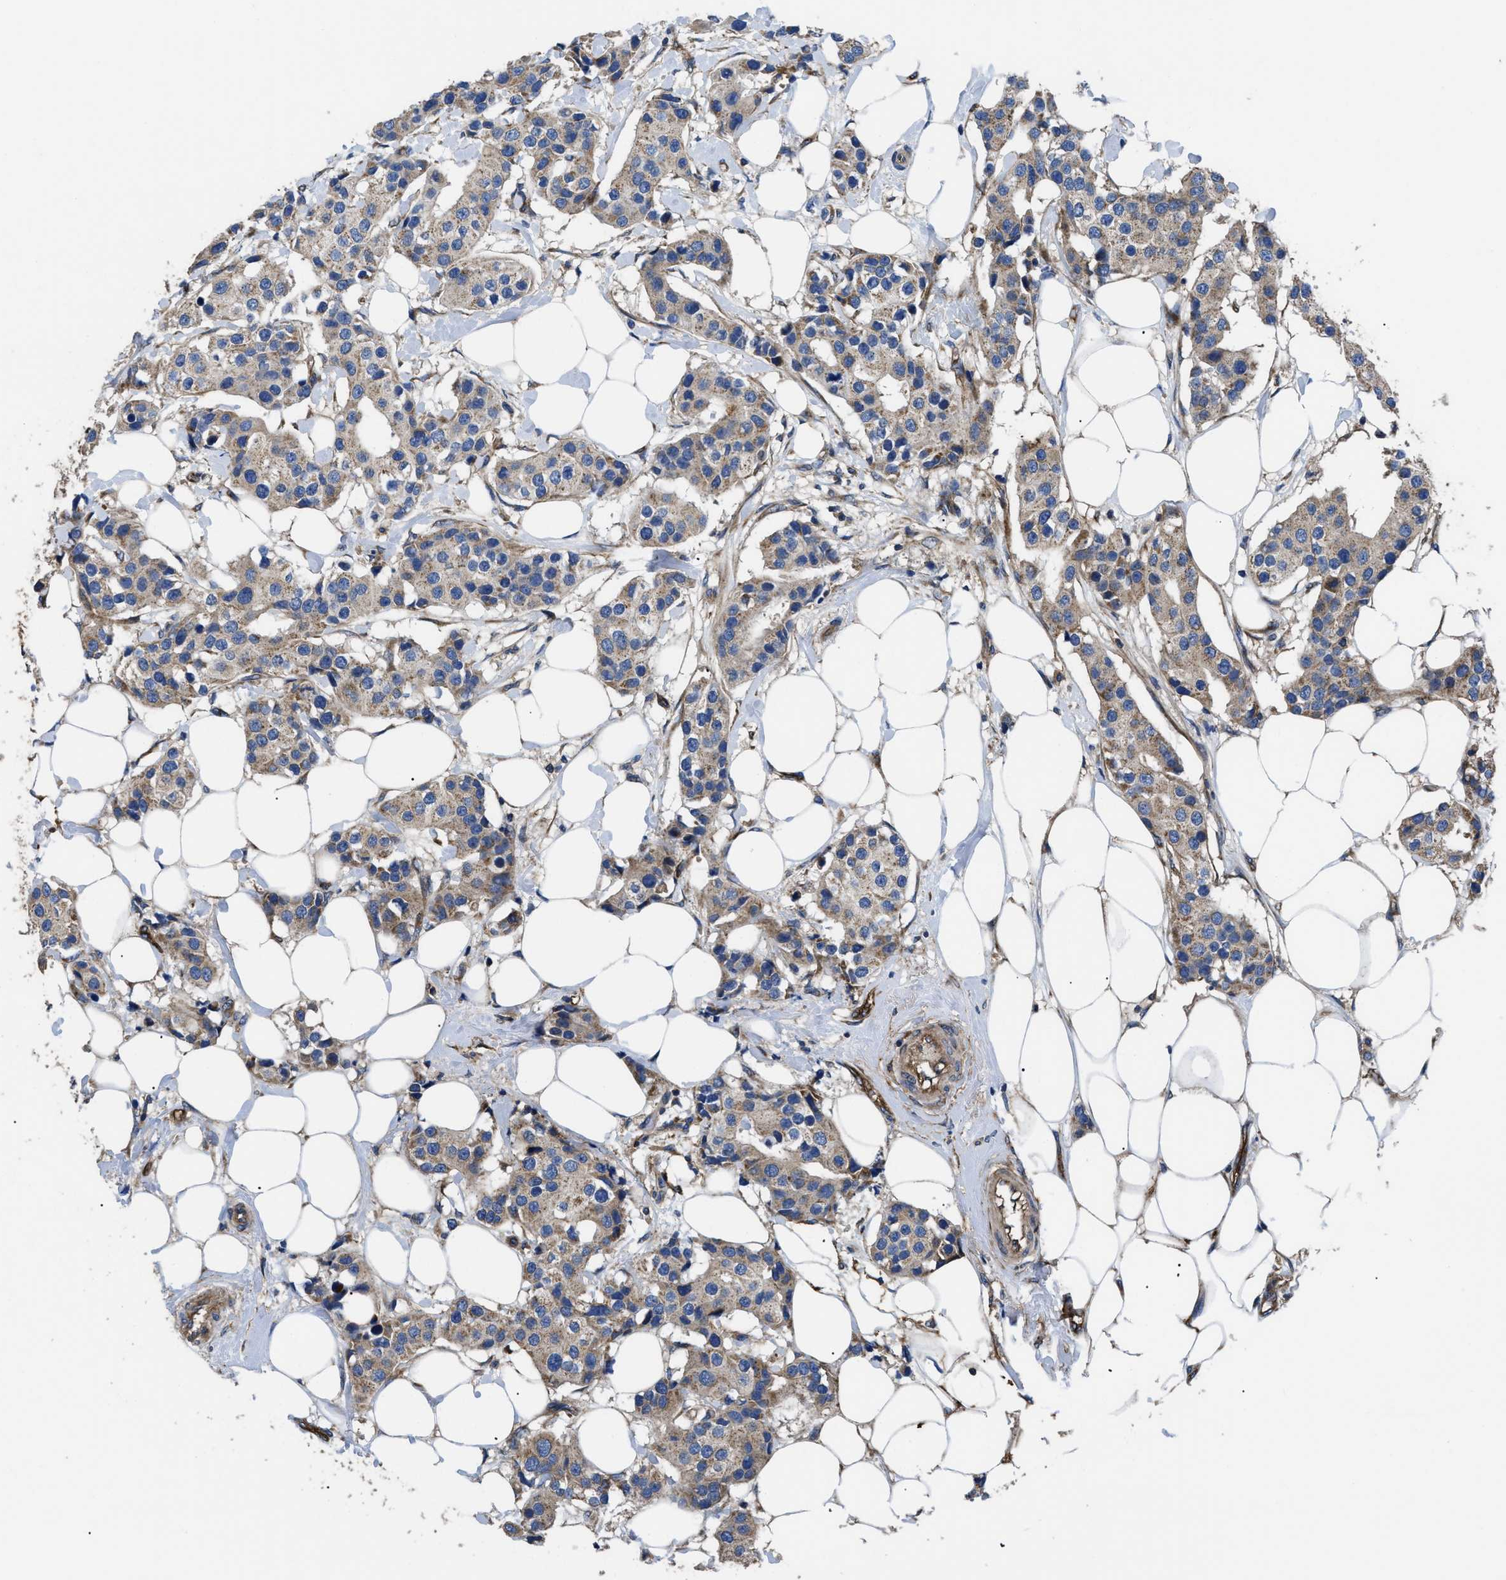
{"staining": {"intensity": "moderate", "quantity": ">75%", "location": "cytoplasmic/membranous"}, "tissue": "breast cancer", "cell_type": "Tumor cells", "image_type": "cancer", "snomed": [{"axis": "morphology", "description": "Normal tissue, NOS"}, {"axis": "morphology", "description": "Duct carcinoma"}, {"axis": "topography", "description": "Breast"}], "caption": "Immunohistochemistry staining of breast cancer, which shows medium levels of moderate cytoplasmic/membranous expression in approximately >75% of tumor cells indicating moderate cytoplasmic/membranous protein positivity. The staining was performed using DAB (3,3'-diaminobenzidine) (brown) for protein detection and nuclei were counterstained in hematoxylin (blue).", "gene": "NT5E", "patient": {"sex": "female", "age": 39}}